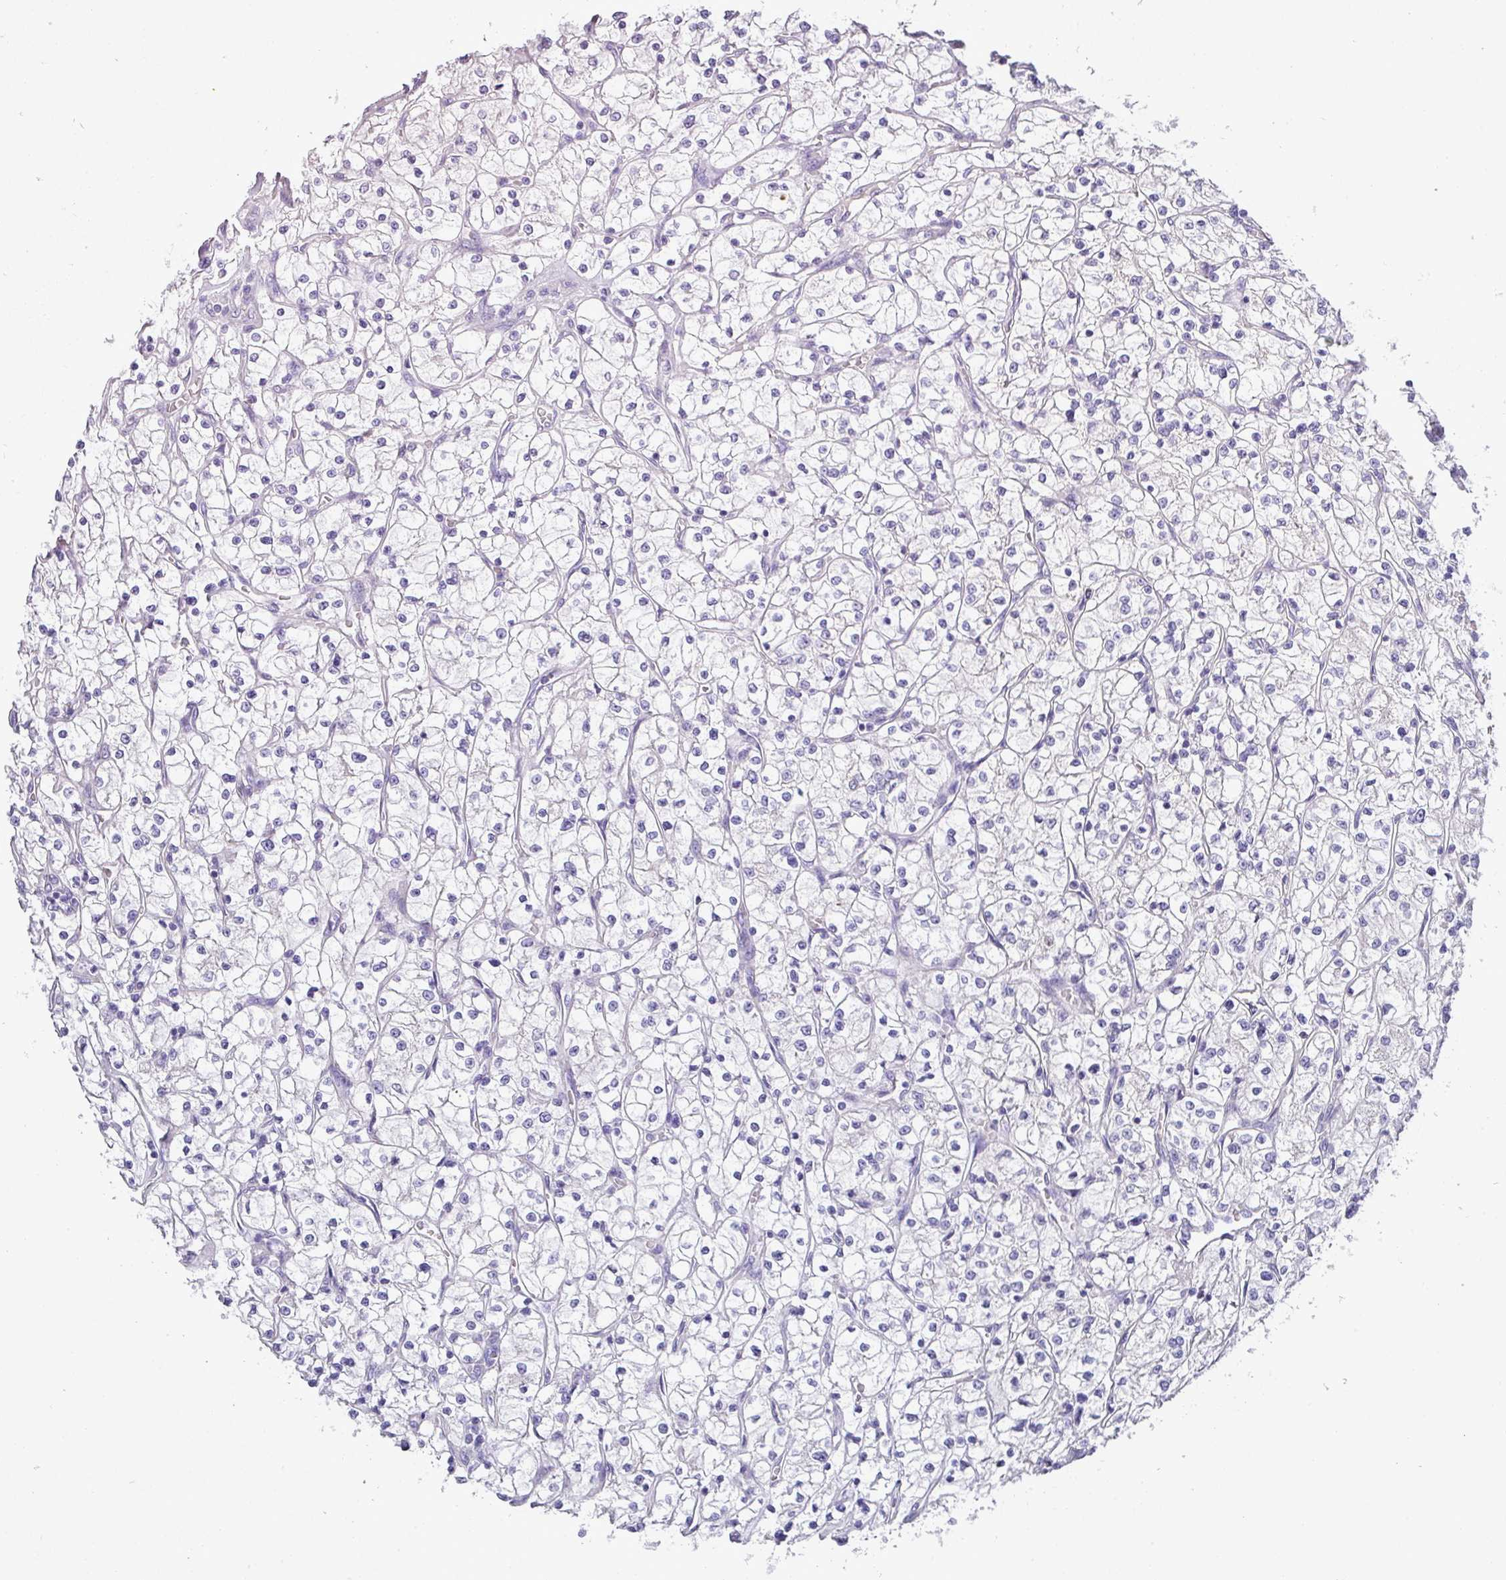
{"staining": {"intensity": "negative", "quantity": "none", "location": "none"}, "tissue": "renal cancer", "cell_type": "Tumor cells", "image_type": "cancer", "snomed": [{"axis": "morphology", "description": "Adenocarcinoma, NOS"}, {"axis": "topography", "description": "Kidney"}], "caption": "IHC histopathology image of neoplastic tissue: renal cancer stained with DAB reveals no significant protein staining in tumor cells. (Immunohistochemistry, brightfield microscopy, high magnification).", "gene": "ENSG00000273748", "patient": {"sex": "female", "age": 64}}